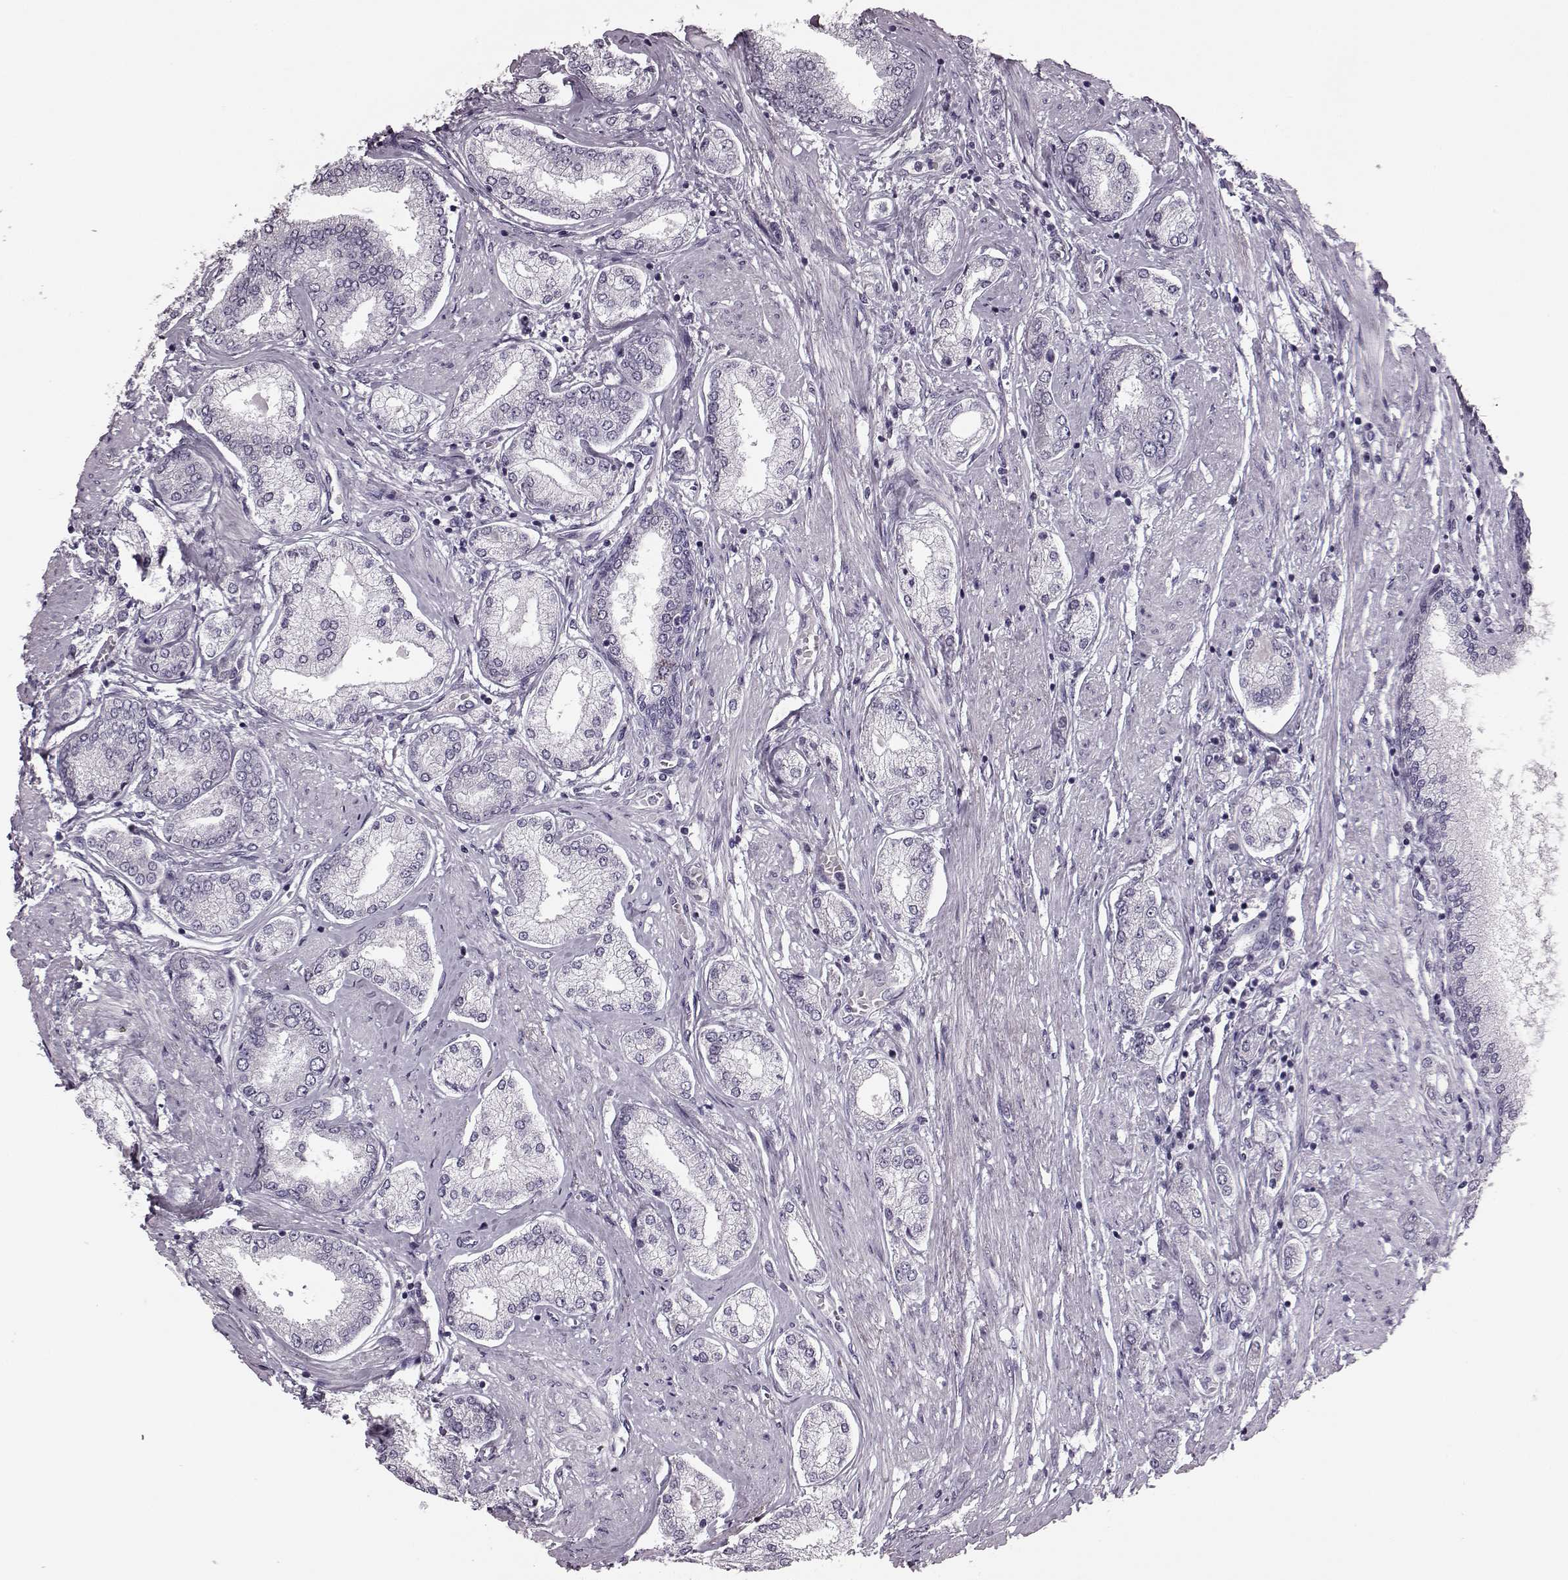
{"staining": {"intensity": "negative", "quantity": "none", "location": "none"}, "tissue": "prostate cancer", "cell_type": "Tumor cells", "image_type": "cancer", "snomed": [{"axis": "morphology", "description": "Adenocarcinoma, NOS"}, {"axis": "topography", "description": "Prostate"}], "caption": "Tumor cells are negative for brown protein staining in prostate cancer (adenocarcinoma).", "gene": "JSRP1", "patient": {"sex": "male", "age": 63}}